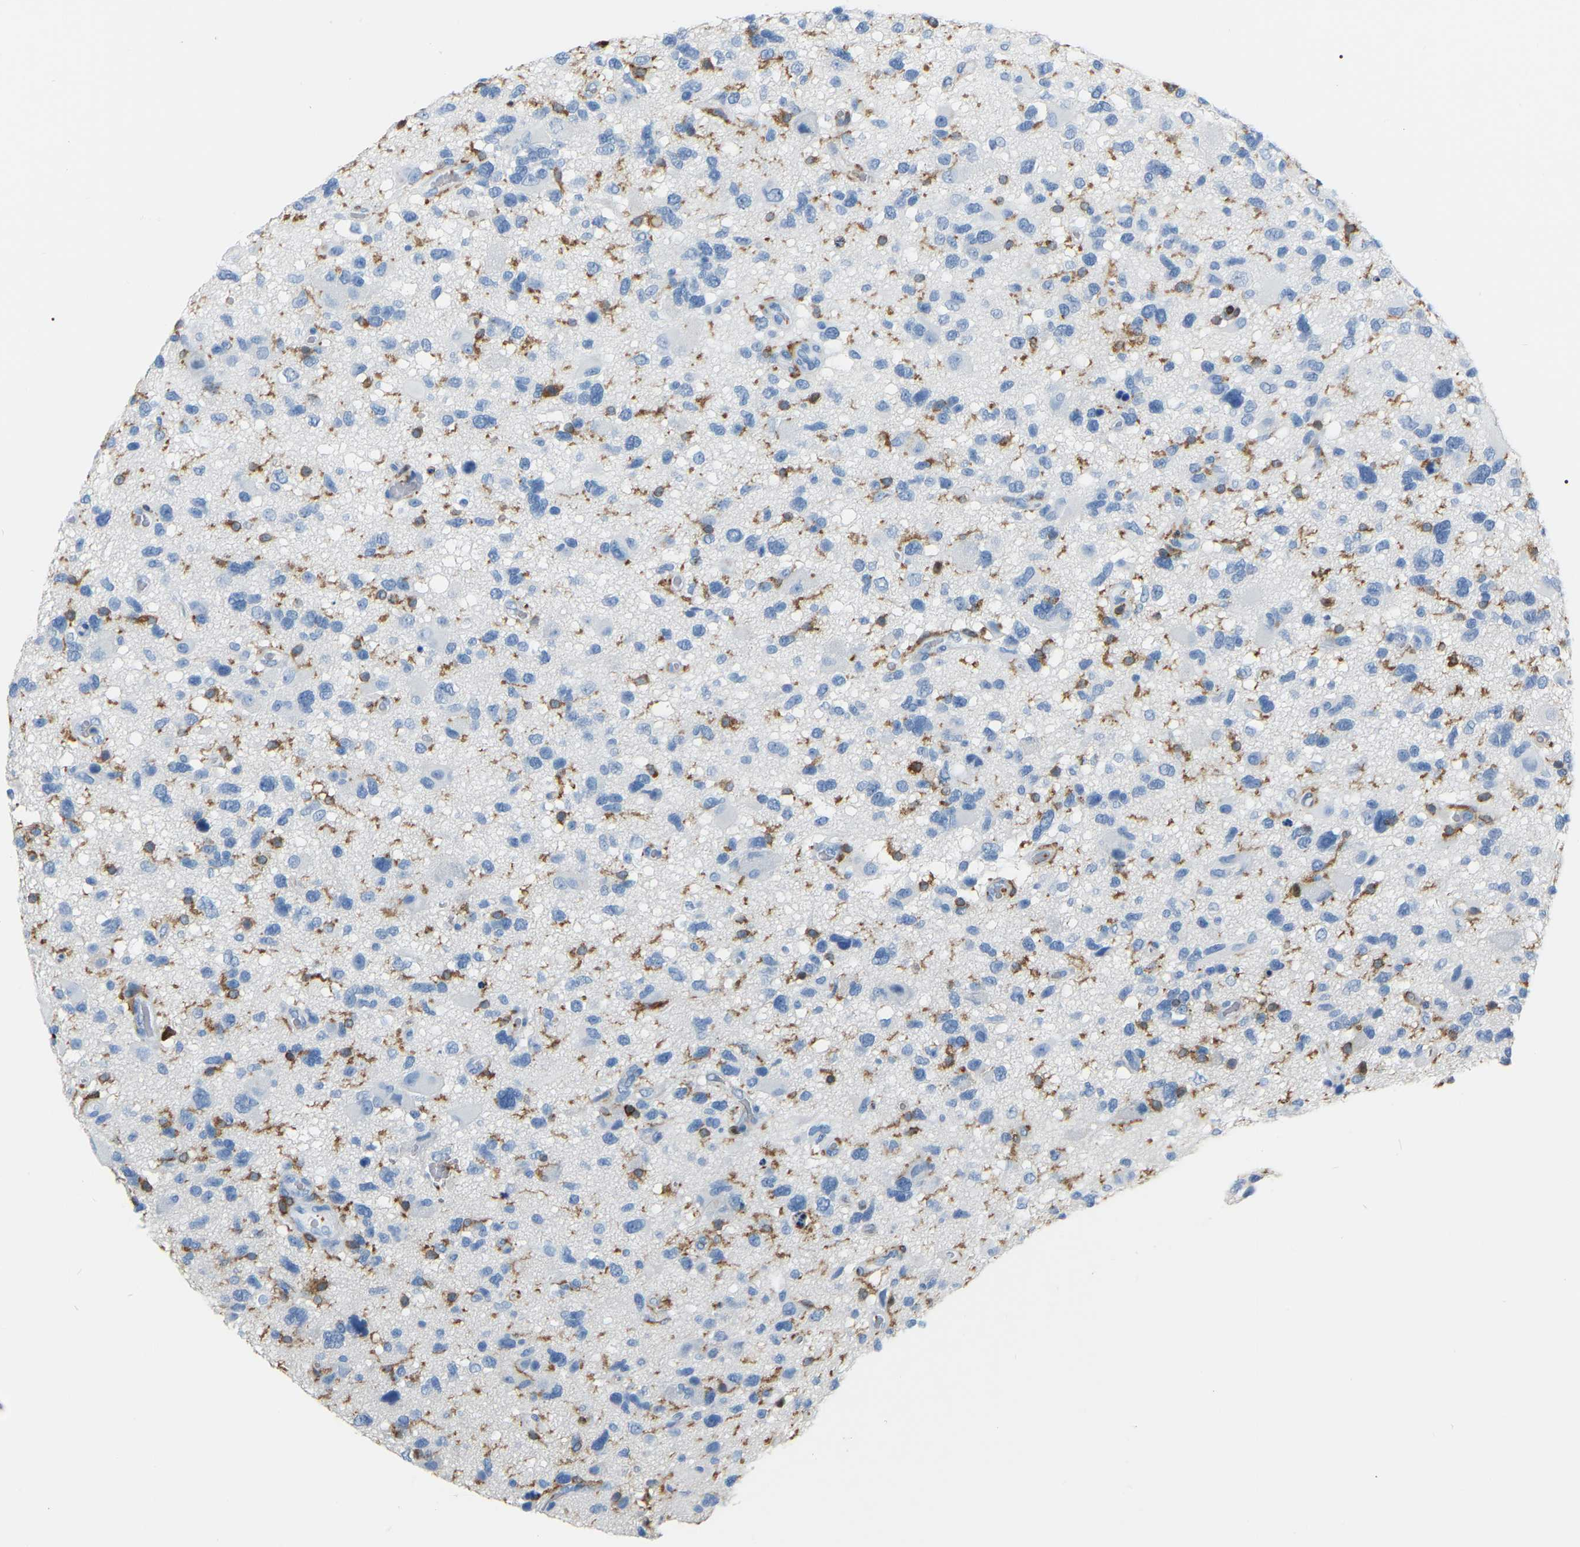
{"staining": {"intensity": "negative", "quantity": "none", "location": "none"}, "tissue": "glioma", "cell_type": "Tumor cells", "image_type": "cancer", "snomed": [{"axis": "morphology", "description": "Glioma, malignant, High grade"}, {"axis": "topography", "description": "Brain"}], "caption": "IHC of glioma displays no positivity in tumor cells.", "gene": "ARHGAP45", "patient": {"sex": "male", "age": 33}}